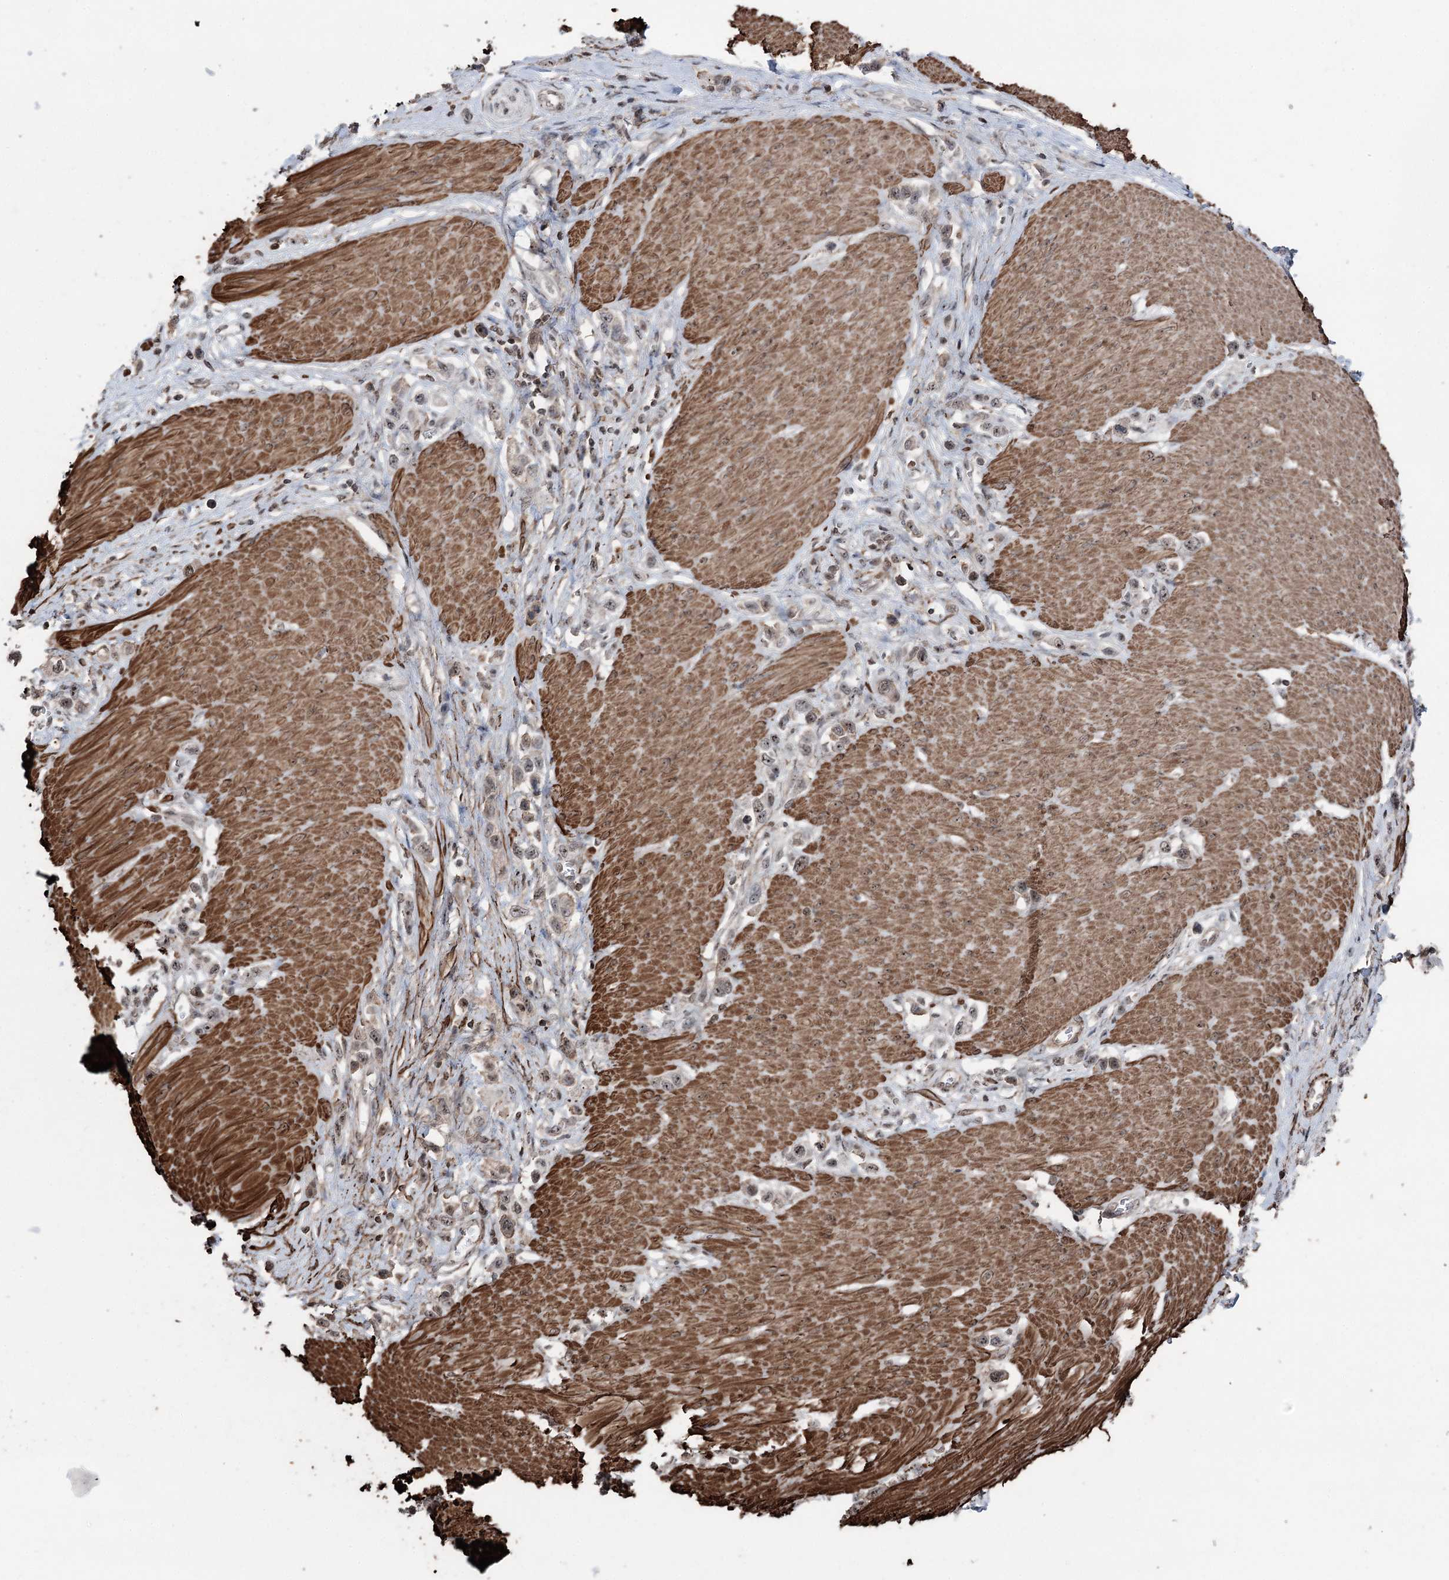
{"staining": {"intensity": "weak", "quantity": "25%-75%", "location": "nuclear"}, "tissue": "stomach cancer", "cell_type": "Tumor cells", "image_type": "cancer", "snomed": [{"axis": "morphology", "description": "Normal tissue, NOS"}, {"axis": "morphology", "description": "Adenocarcinoma, NOS"}, {"axis": "topography", "description": "Stomach, upper"}, {"axis": "topography", "description": "Stomach"}], "caption": "Immunohistochemistry image of neoplastic tissue: human adenocarcinoma (stomach) stained using immunohistochemistry (IHC) reveals low levels of weak protein expression localized specifically in the nuclear of tumor cells, appearing as a nuclear brown color.", "gene": "CCDC82", "patient": {"sex": "female", "age": 65}}